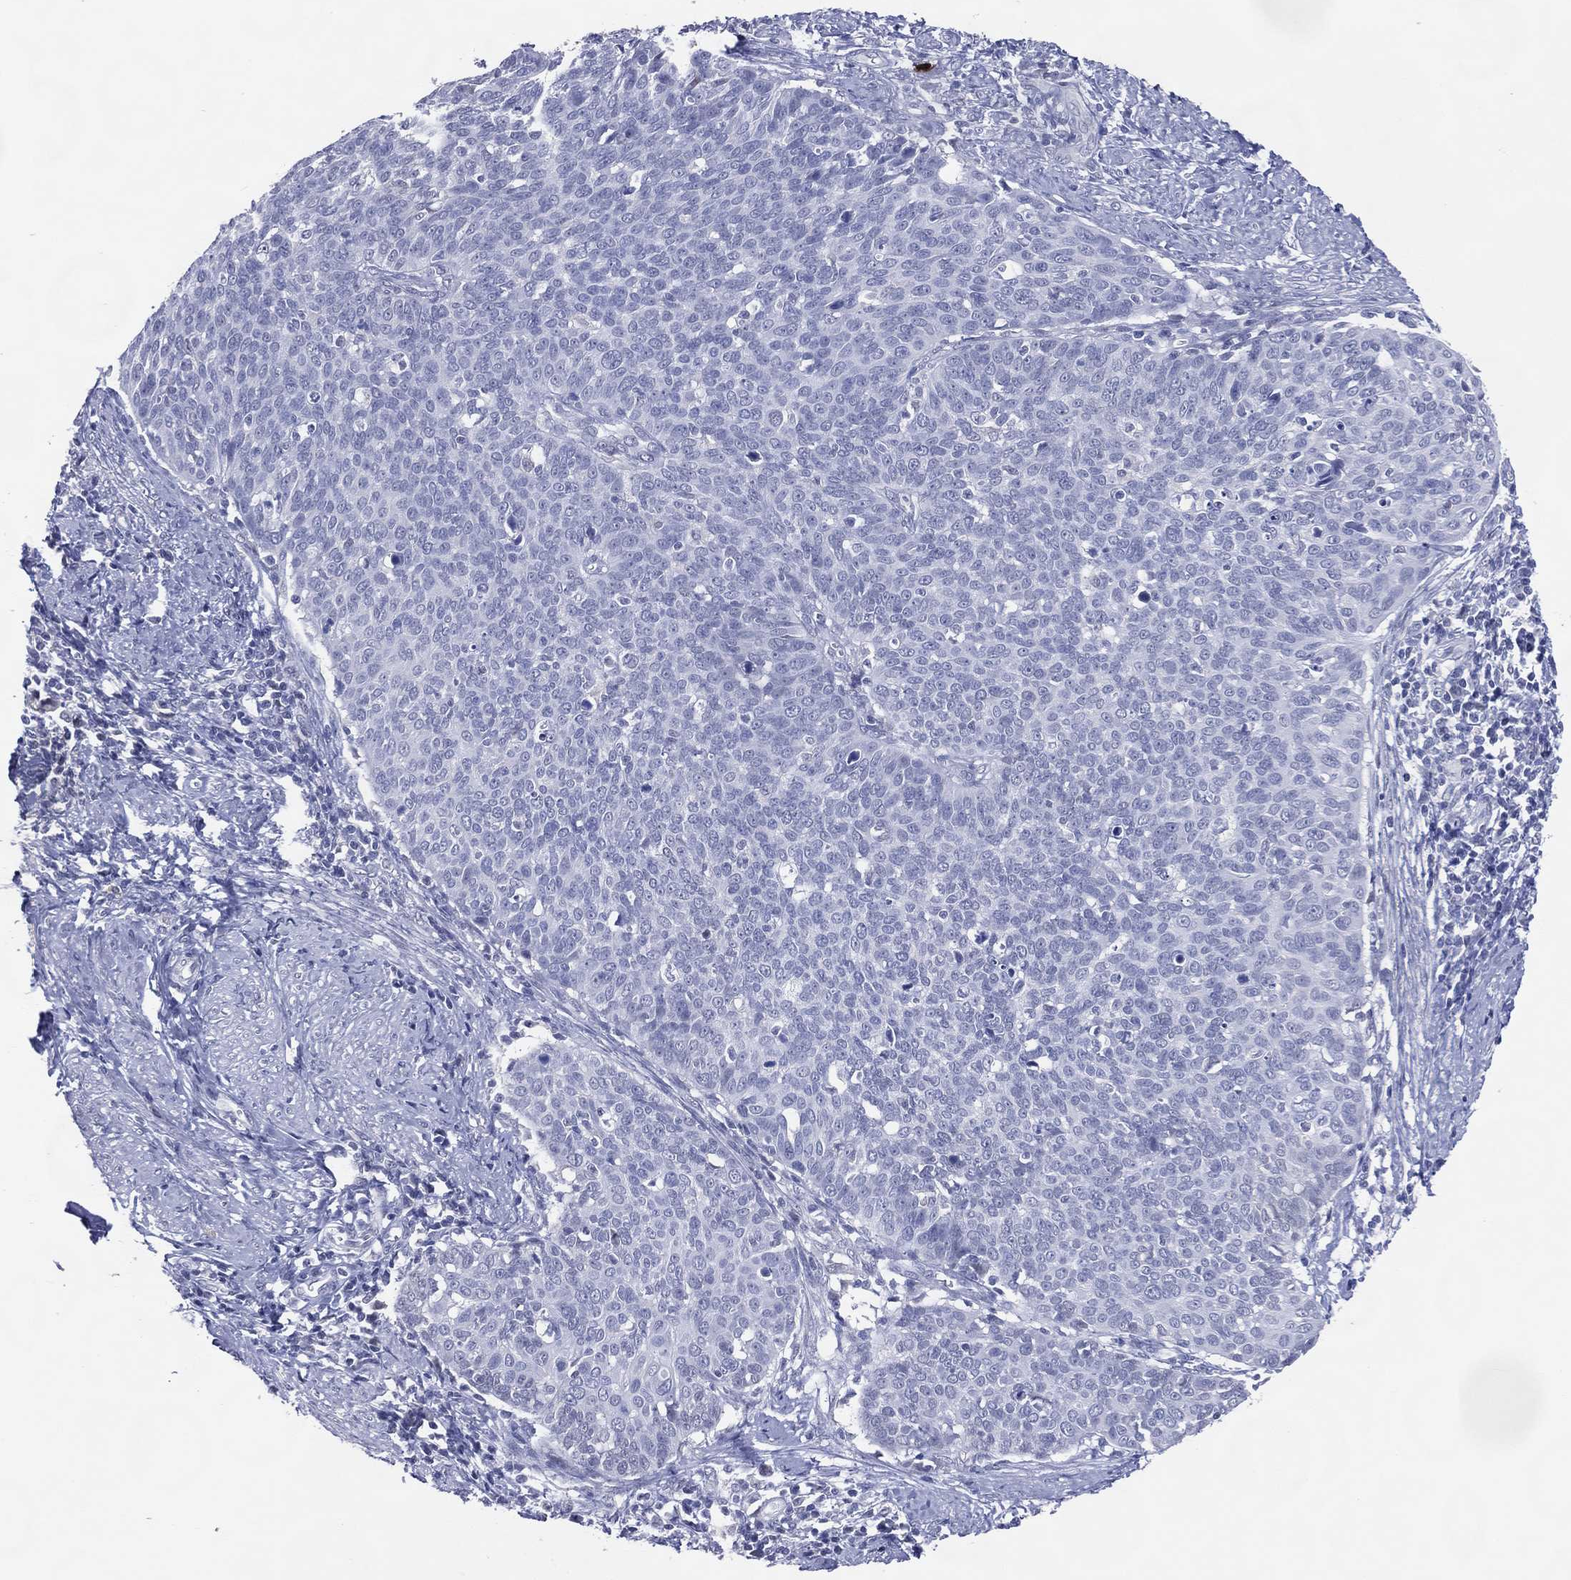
{"staining": {"intensity": "negative", "quantity": "none", "location": "none"}, "tissue": "cervical cancer", "cell_type": "Tumor cells", "image_type": "cancer", "snomed": [{"axis": "morphology", "description": "Normal tissue, NOS"}, {"axis": "morphology", "description": "Squamous cell carcinoma, NOS"}, {"axis": "topography", "description": "Cervix"}], "caption": "This is an IHC micrograph of human cervical squamous cell carcinoma. There is no expression in tumor cells.", "gene": "CFAP58", "patient": {"sex": "female", "age": 39}}